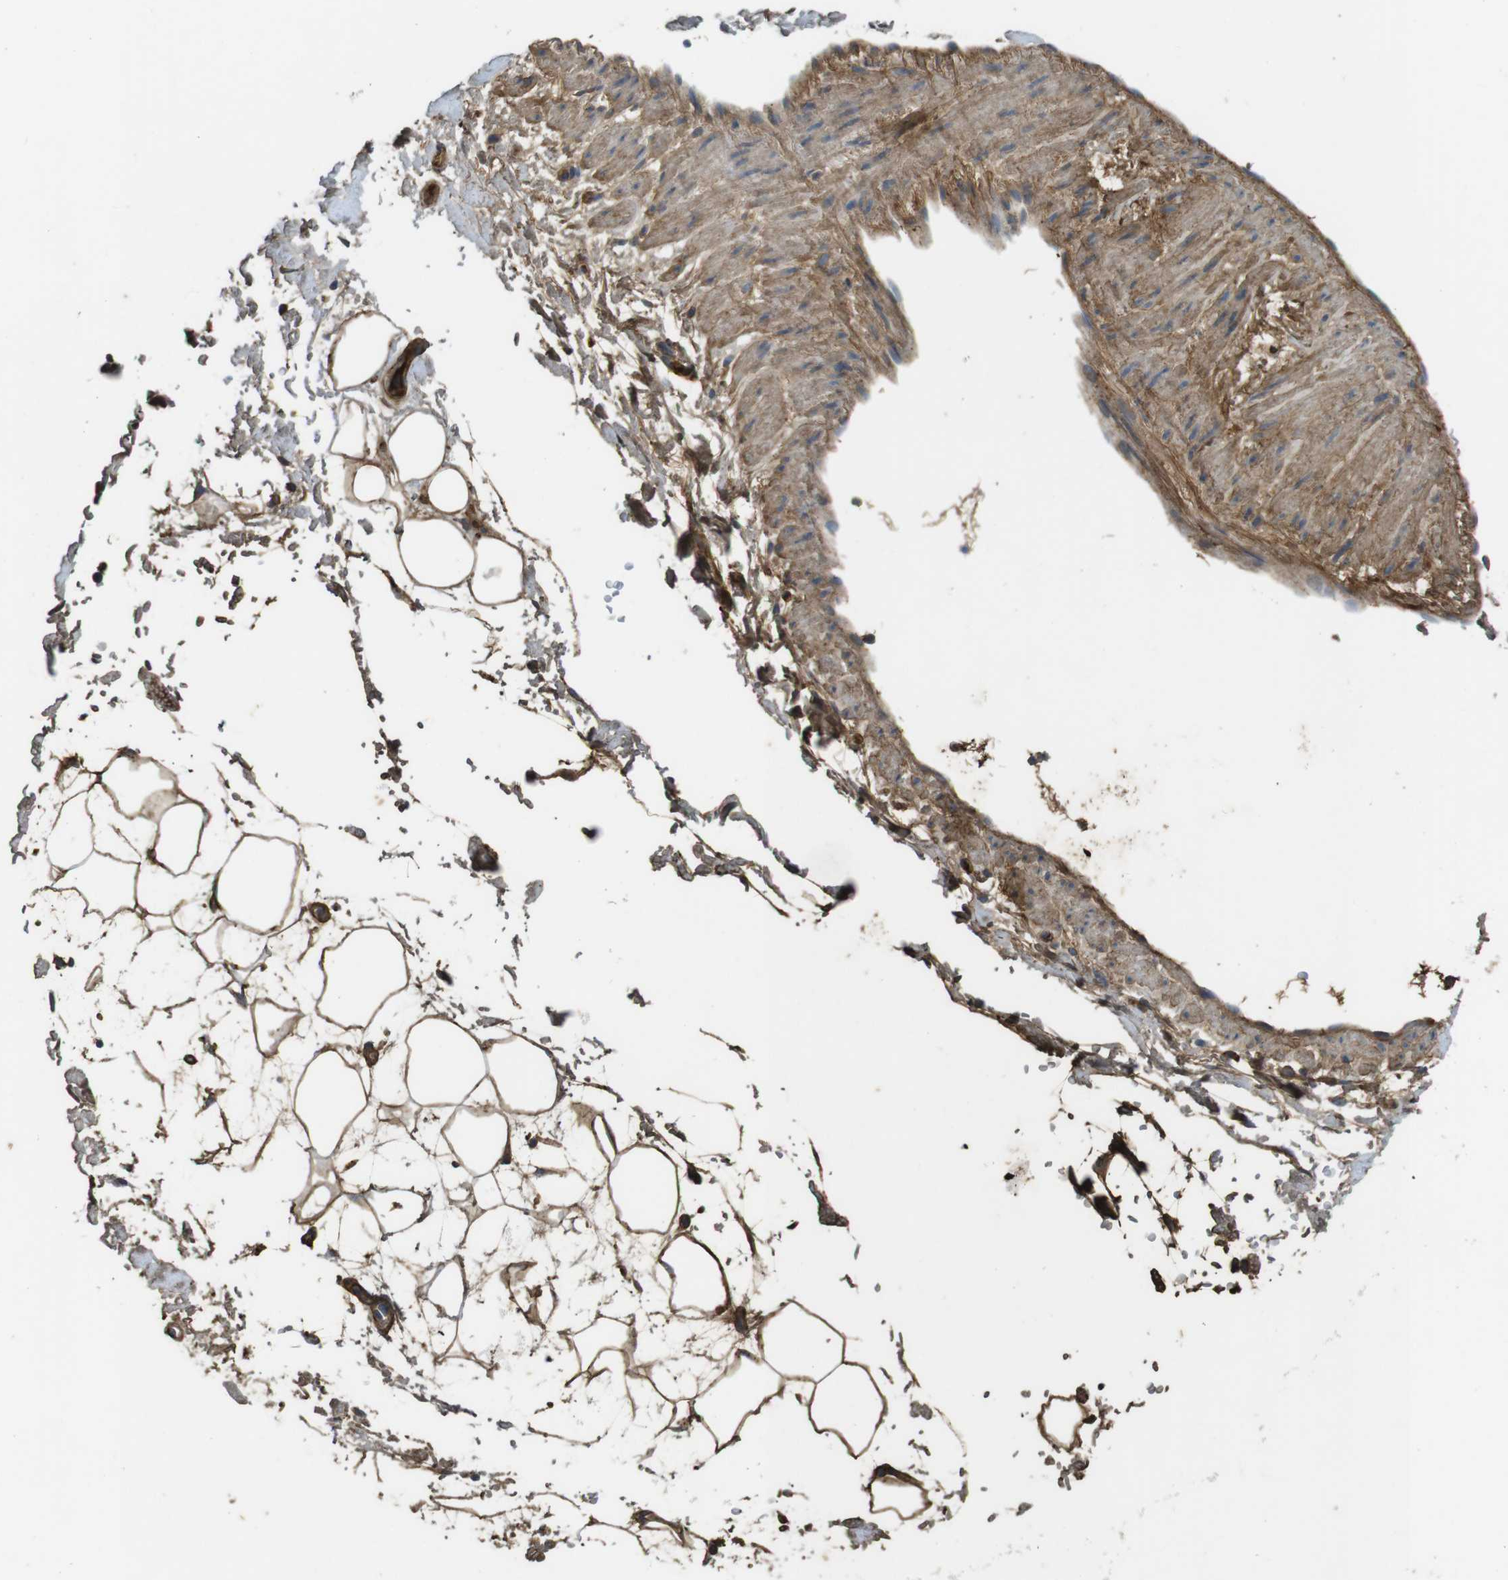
{"staining": {"intensity": "moderate", "quantity": ">75%", "location": "cytoplasmic/membranous"}, "tissue": "adipose tissue", "cell_type": "Adipocytes", "image_type": "normal", "snomed": [{"axis": "morphology", "description": "Normal tissue, NOS"}, {"axis": "topography", "description": "Soft tissue"}], "caption": "Immunohistochemical staining of benign human adipose tissue exhibits medium levels of moderate cytoplasmic/membranous staining in about >75% of adipocytes. (DAB = brown stain, brightfield microscopy at high magnification).", "gene": "LTBP4", "patient": {"sex": "male", "age": 72}}